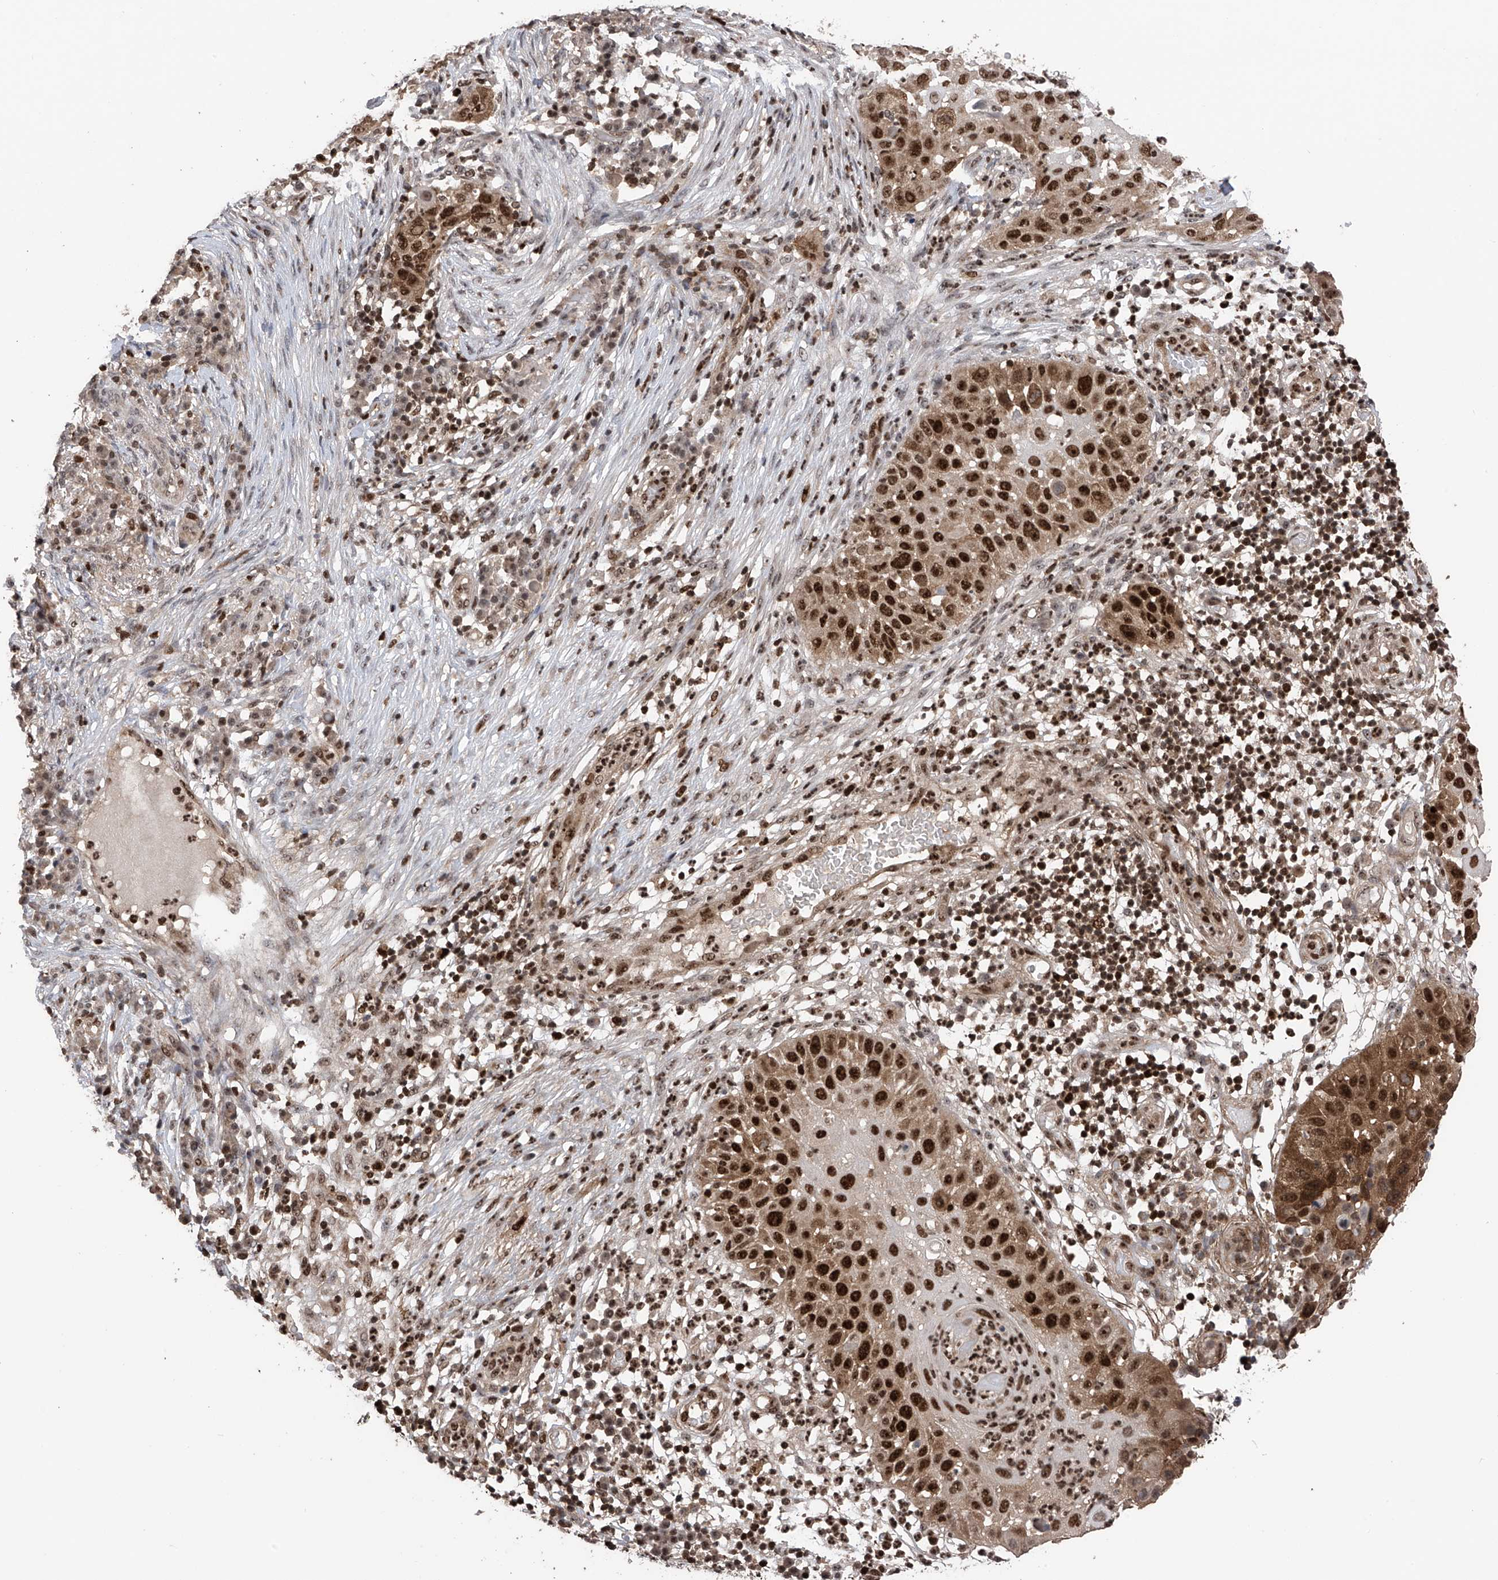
{"staining": {"intensity": "strong", "quantity": ">75%", "location": "nuclear"}, "tissue": "skin cancer", "cell_type": "Tumor cells", "image_type": "cancer", "snomed": [{"axis": "morphology", "description": "Squamous cell carcinoma, NOS"}, {"axis": "topography", "description": "Skin"}], "caption": "Immunohistochemical staining of human skin cancer demonstrates high levels of strong nuclear expression in approximately >75% of tumor cells. The staining was performed using DAB (3,3'-diaminobenzidine), with brown indicating positive protein expression. Nuclei are stained blue with hematoxylin.", "gene": "DNAJC9", "patient": {"sex": "female", "age": 44}}